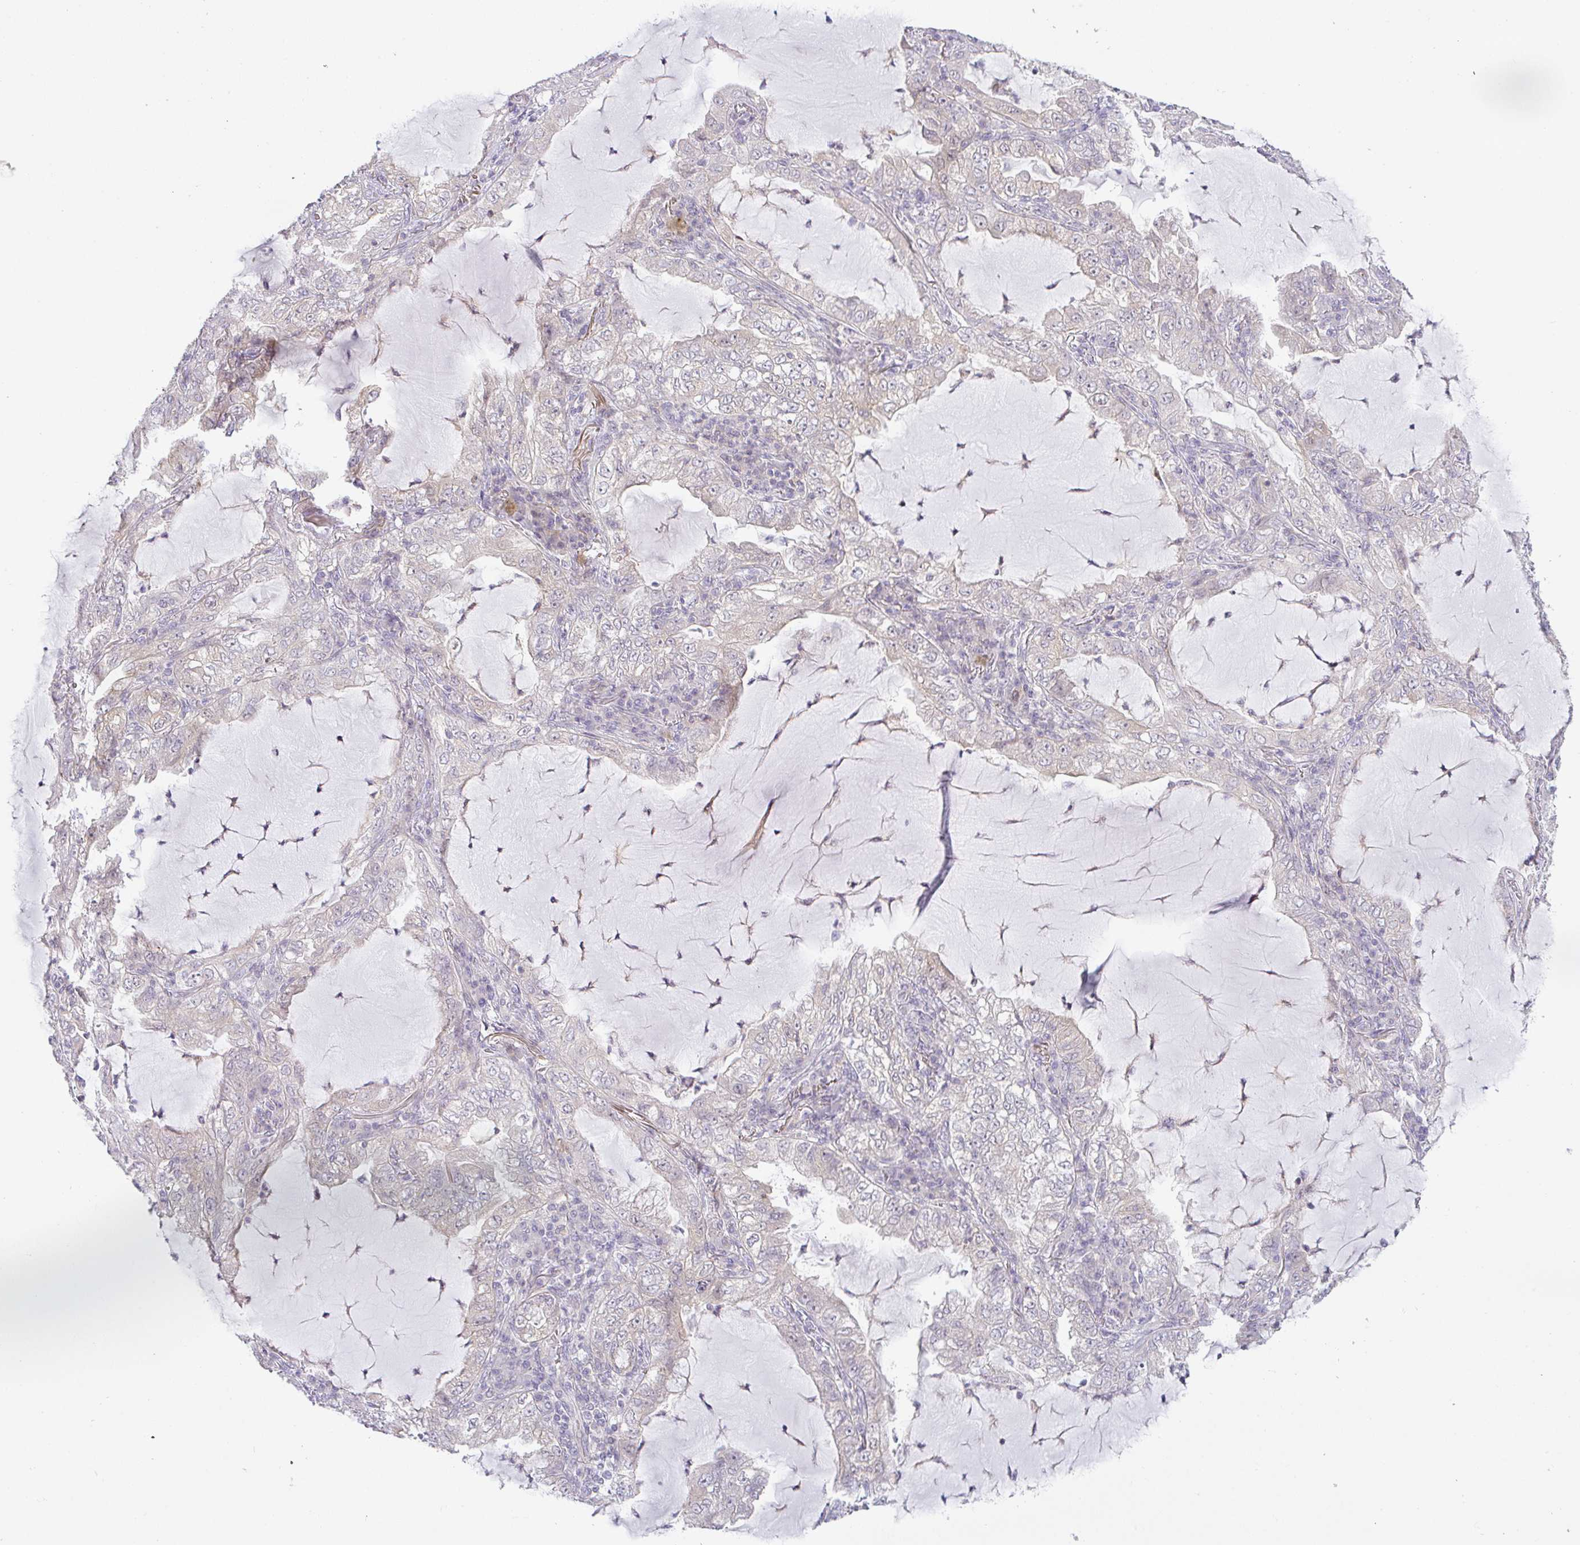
{"staining": {"intensity": "negative", "quantity": "none", "location": "none"}, "tissue": "lung cancer", "cell_type": "Tumor cells", "image_type": "cancer", "snomed": [{"axis": "morphology", "description": "Adenocarcinoma, NOS"}, {"axis": "topography", "description": "Lung"}], "caption": "Tumor cells show no significant expression in adenocarcinoma (lung).", "gene": "CSE1L", "patient": {"sex": "female", "age": 73}}